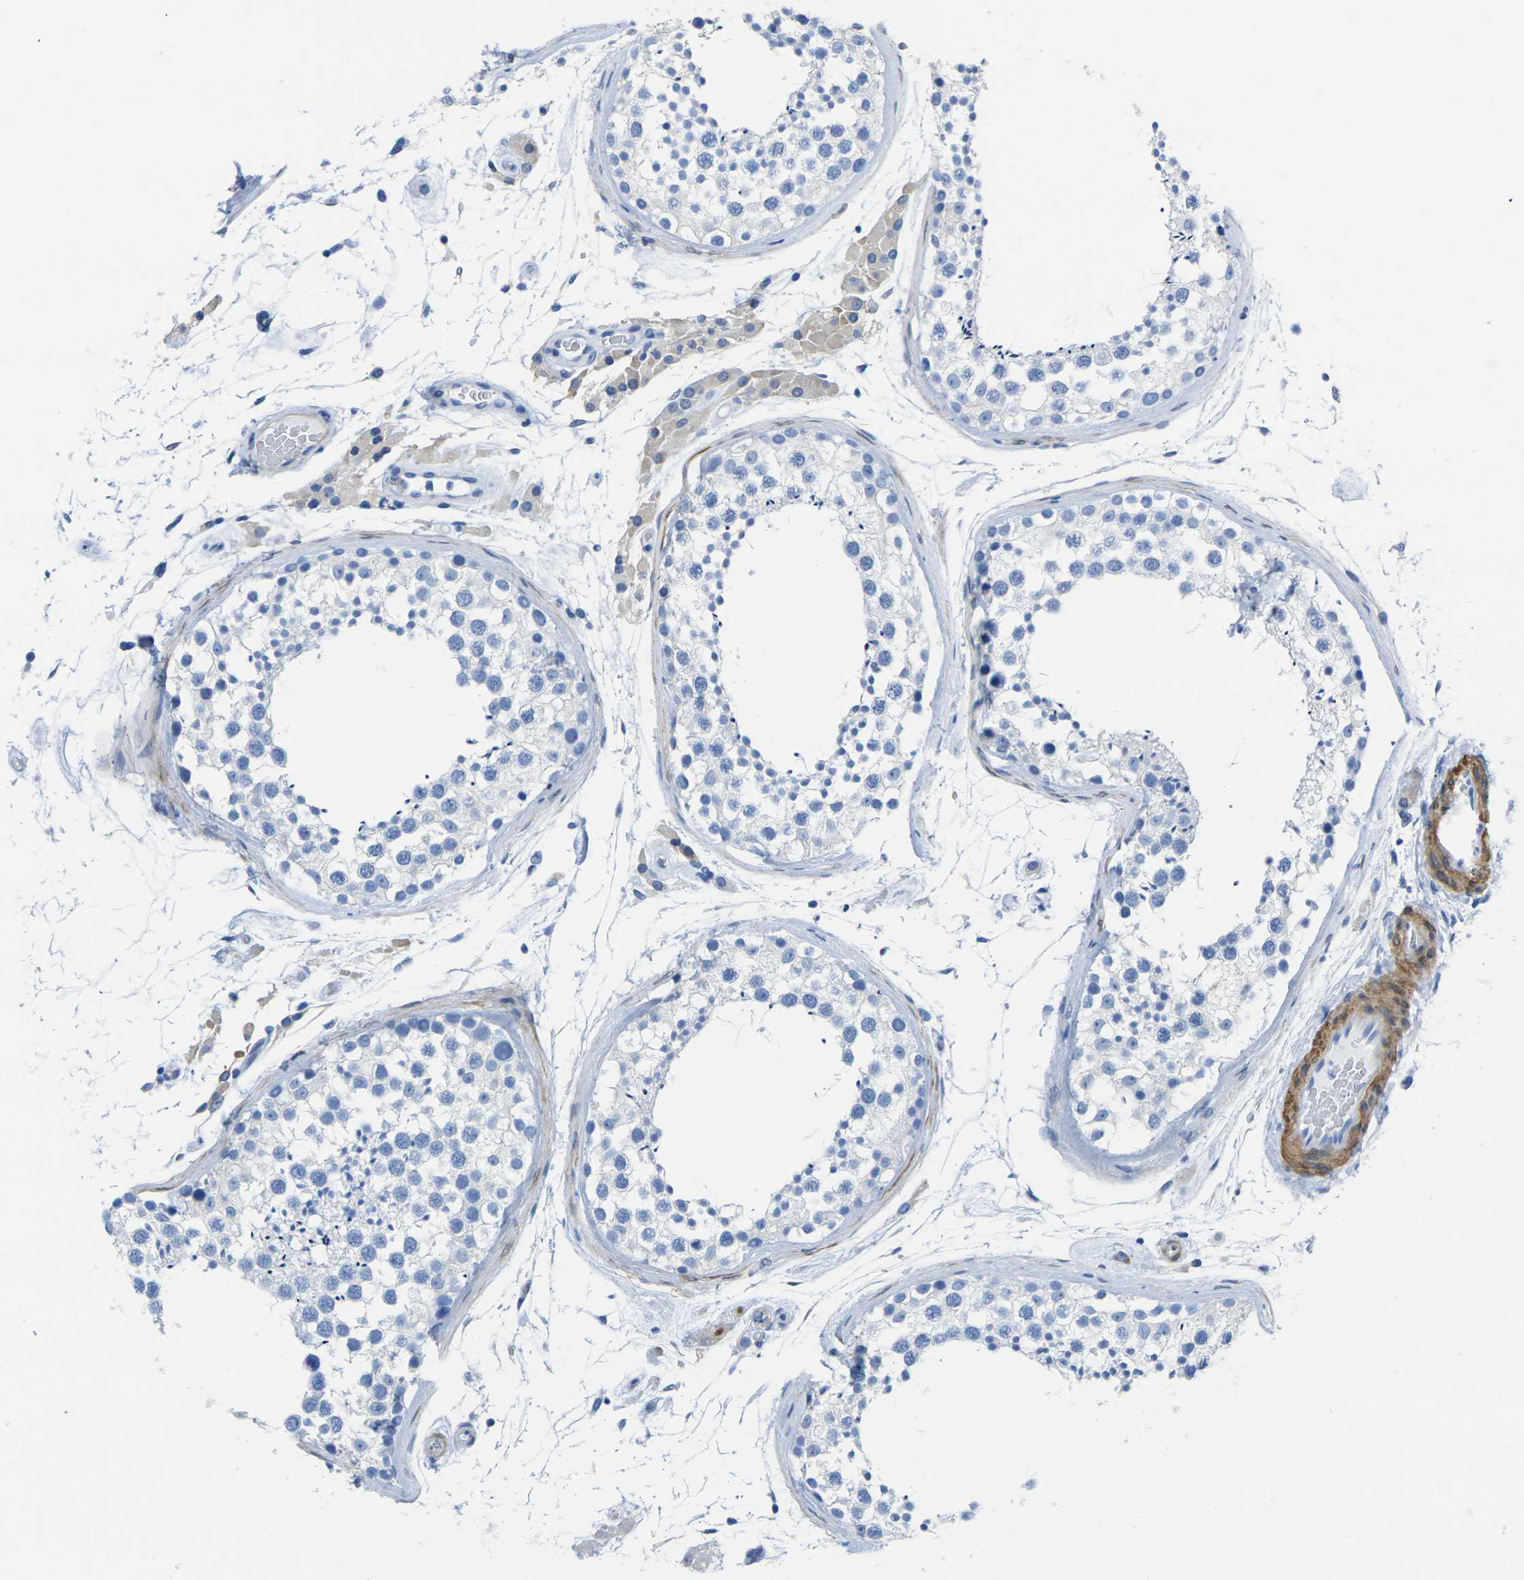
{"staining": {"intensity": "negative", "quantity": "none", "location": "none"}, "tissue": "testis", "cell_type": "Cells in seminiferous ducts", "image_type": "normal", "snomed": [{"axis": "morphology", "description": "Normal tissue, NOS"}, {"axis": "topography", "description": "Testis"}], "caption": "DAB immunohistochemical staining of benign human testis reveals no significant positivity in cells in seminiferous ducts.", "gene": "CNN1", "patient": {"sex": "male", "age": 46}}